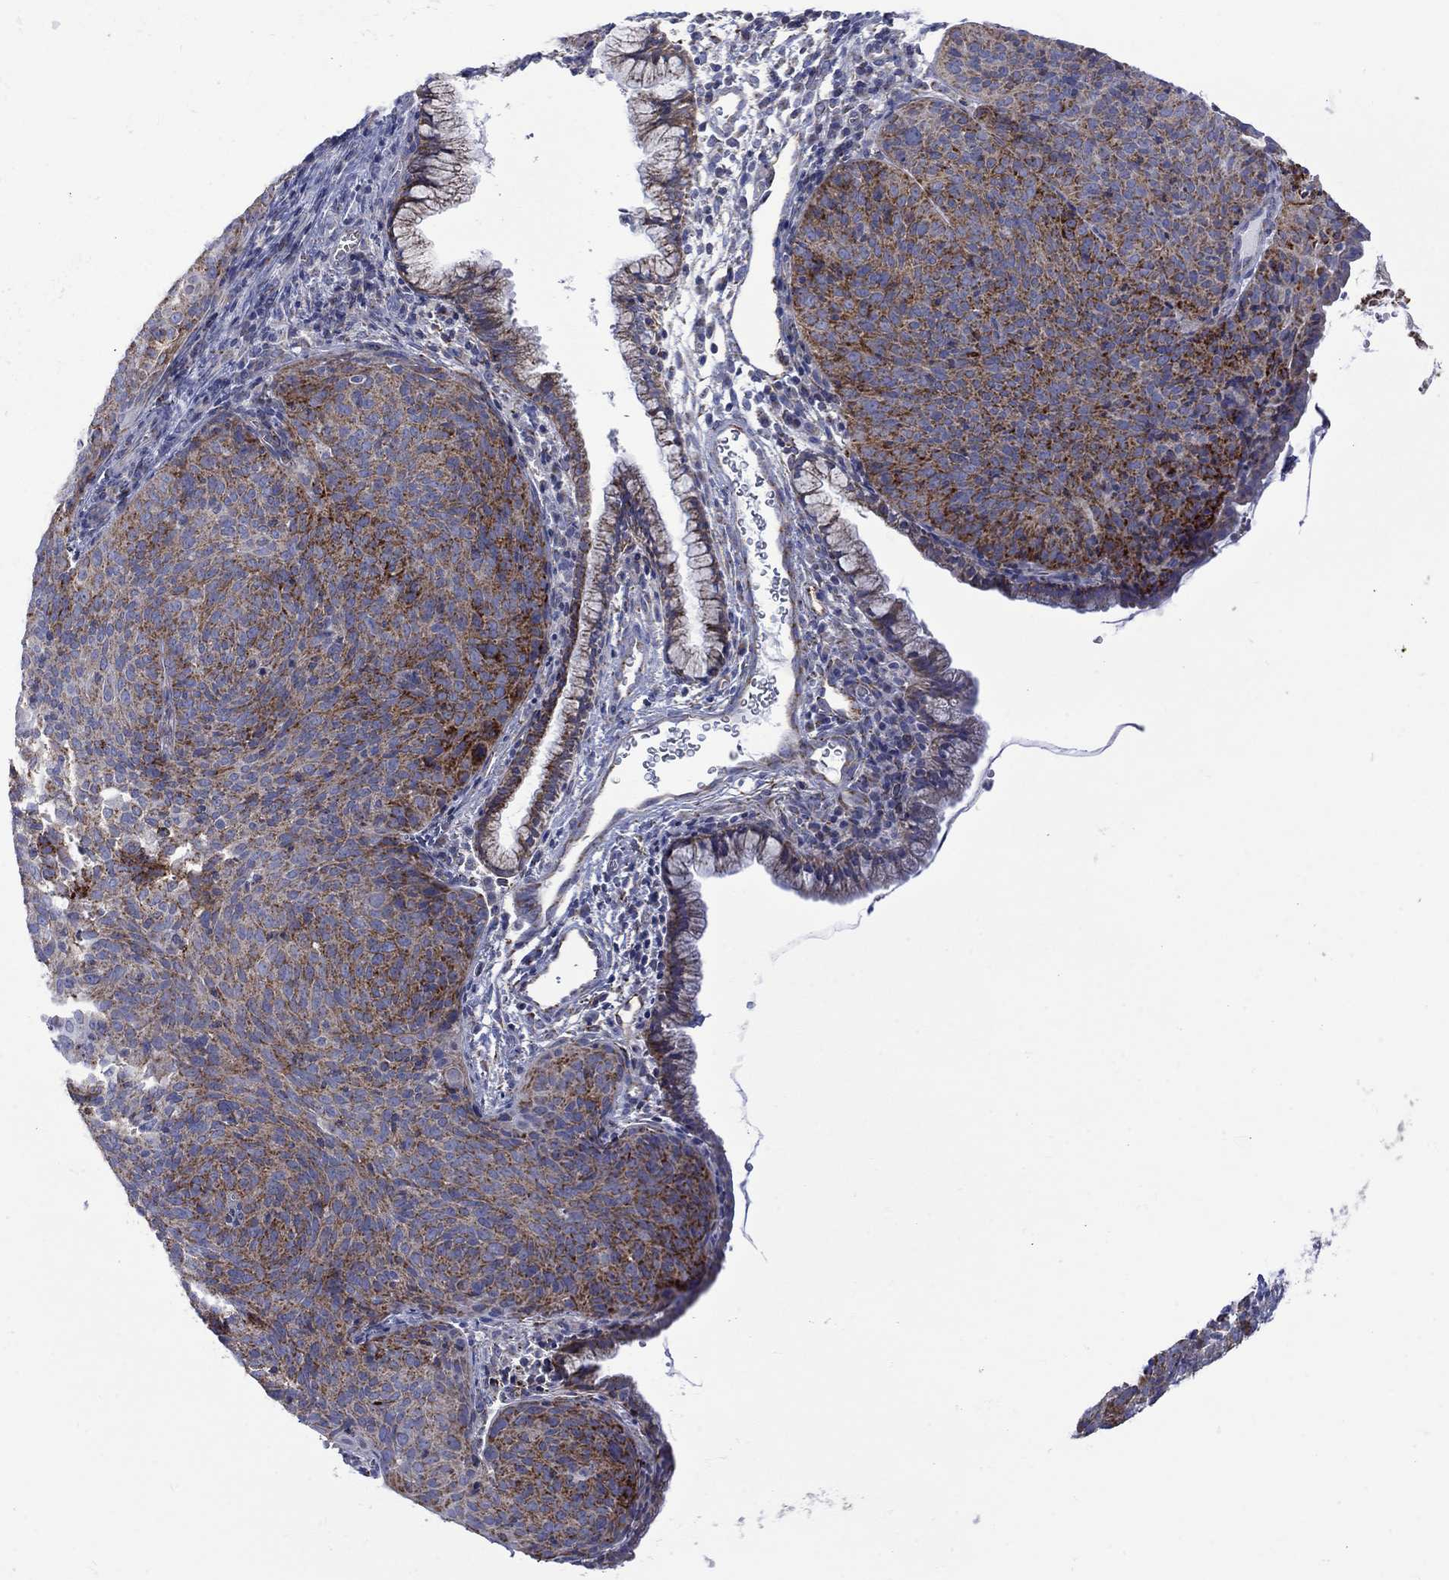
{"staining": {"intensity": "strong", "quantity": "25%-75%", "location": "cytoplasmic/membranous"}, "tissue": "cervical cancer", "cell_type": "Tumor cells", "image_type": "cancer", "snomed": [{"axis": "morphology", "description": "Squamous cell carcinoma, NOS"}, {"axis": "topography", "description": "Cervix"}], "caption": "Immunohistochemical staining of cervical squamous cell carcinoma shows high levels of strong cytoplasmic/membranous protein expression in approximately 25%-75% of tumor cells. (DAB (3,3'-diaminobenzidine) IHC, brown staining for protein, blue staining for nuclei).", "gene": "CISD1", "patient": {"sex": "female", "age": 39}}